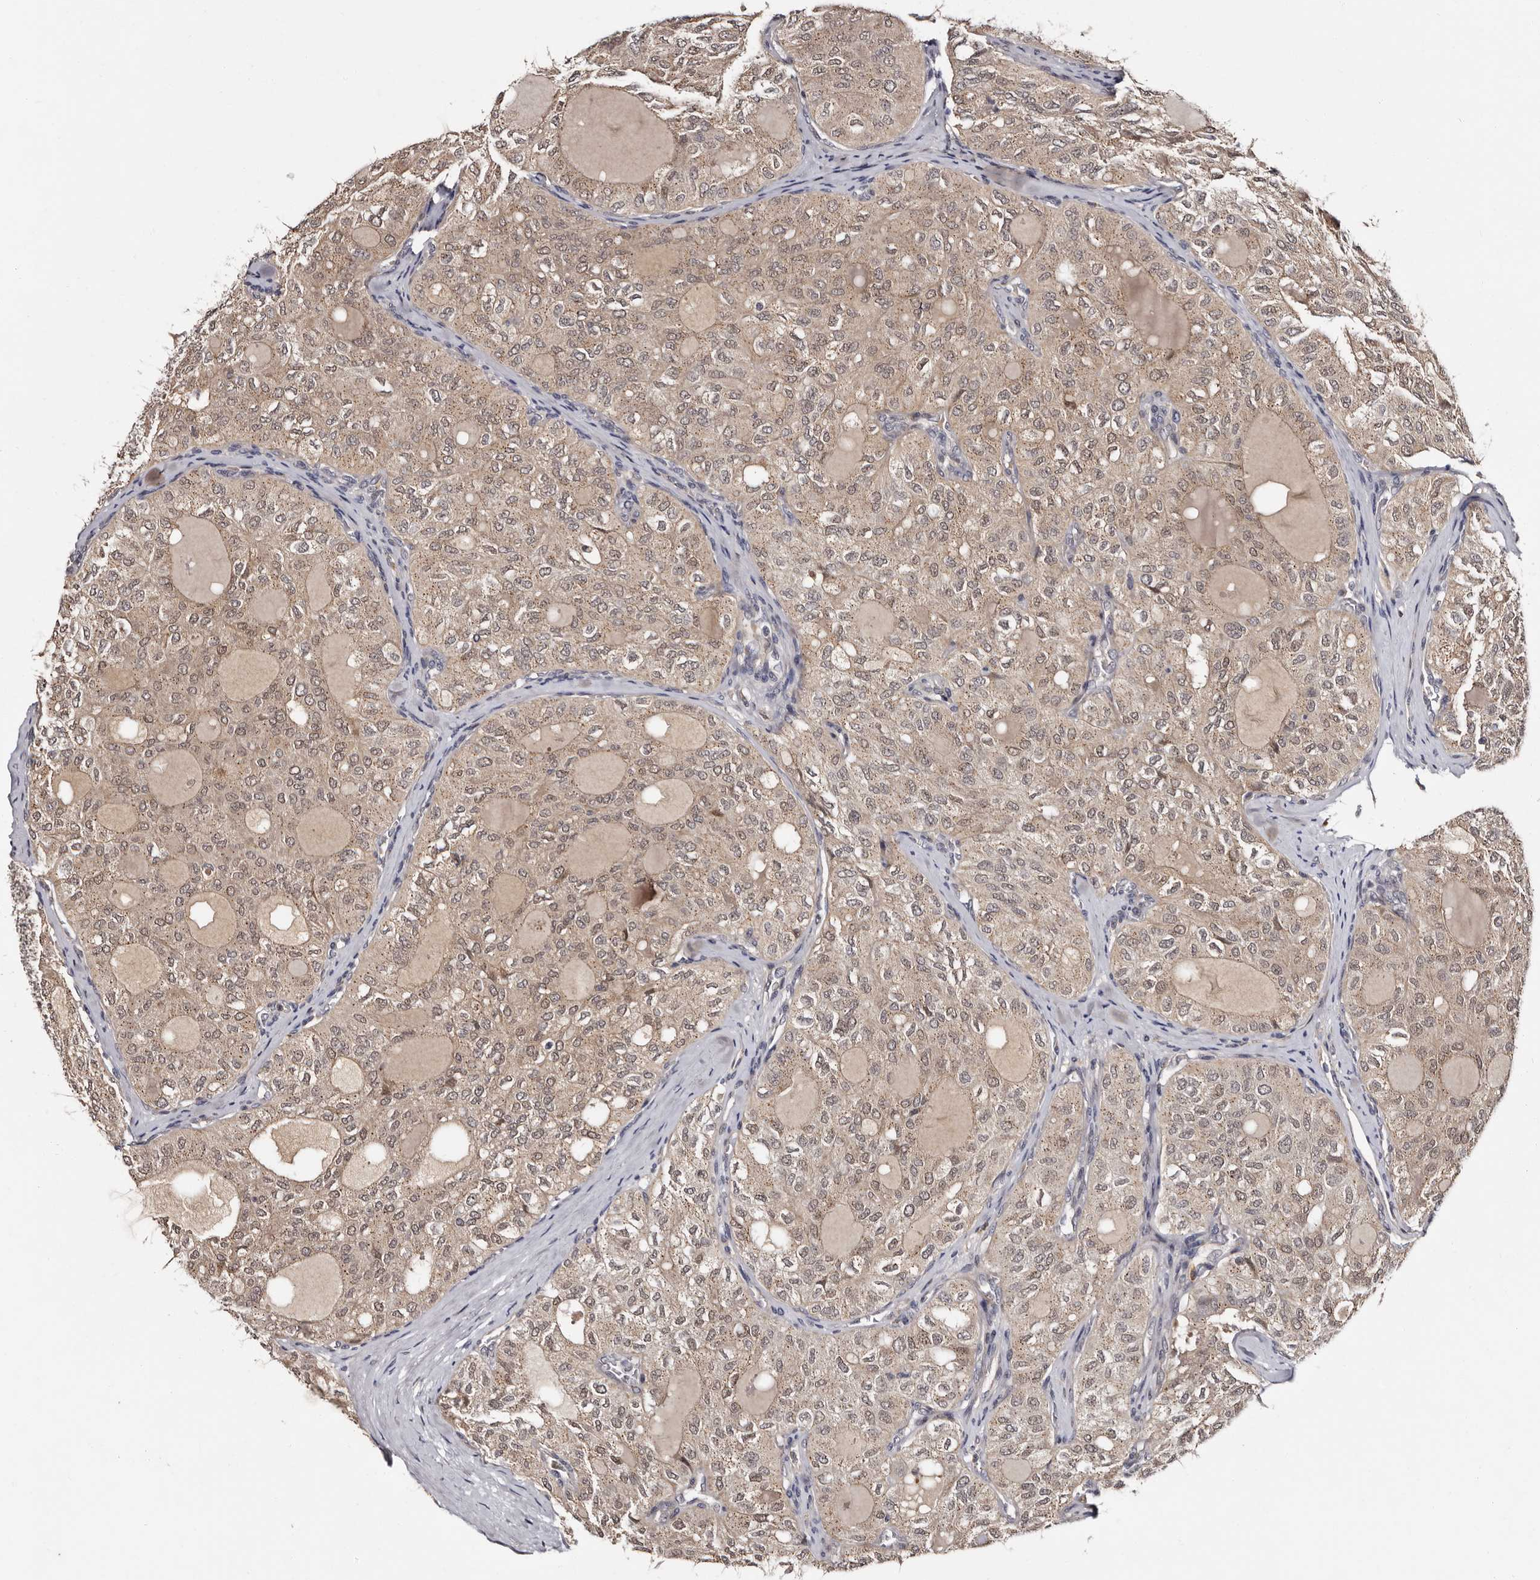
{"staining": {"intensity": "moderate", "quantity": ">75%", "location": "cytoplasmic/membranous,nuclear"}, "tissue": "thyroid cancer", "cell_type": "Tumor cells", "image_type": "cancer", "snomed": [{"axis": "morphology", "description": "Follicular adenoma carcinoma, NOS"}, {"axis": "topography", "description": "Thyroid gland"}], "caption": "Thyroid follicular adenoma carcinoma tissue shows moderate cytoplasmic/membranous and nuclear positivity in about >75% of tumor cells, visualized by immunohistochemistry. (DAB (3,3'-diaminobenzidine) = brown stain, brightfield microscopy at high magnification).", "gene": "DNPH1", "patient": {"sex": "male", "age": 75}}